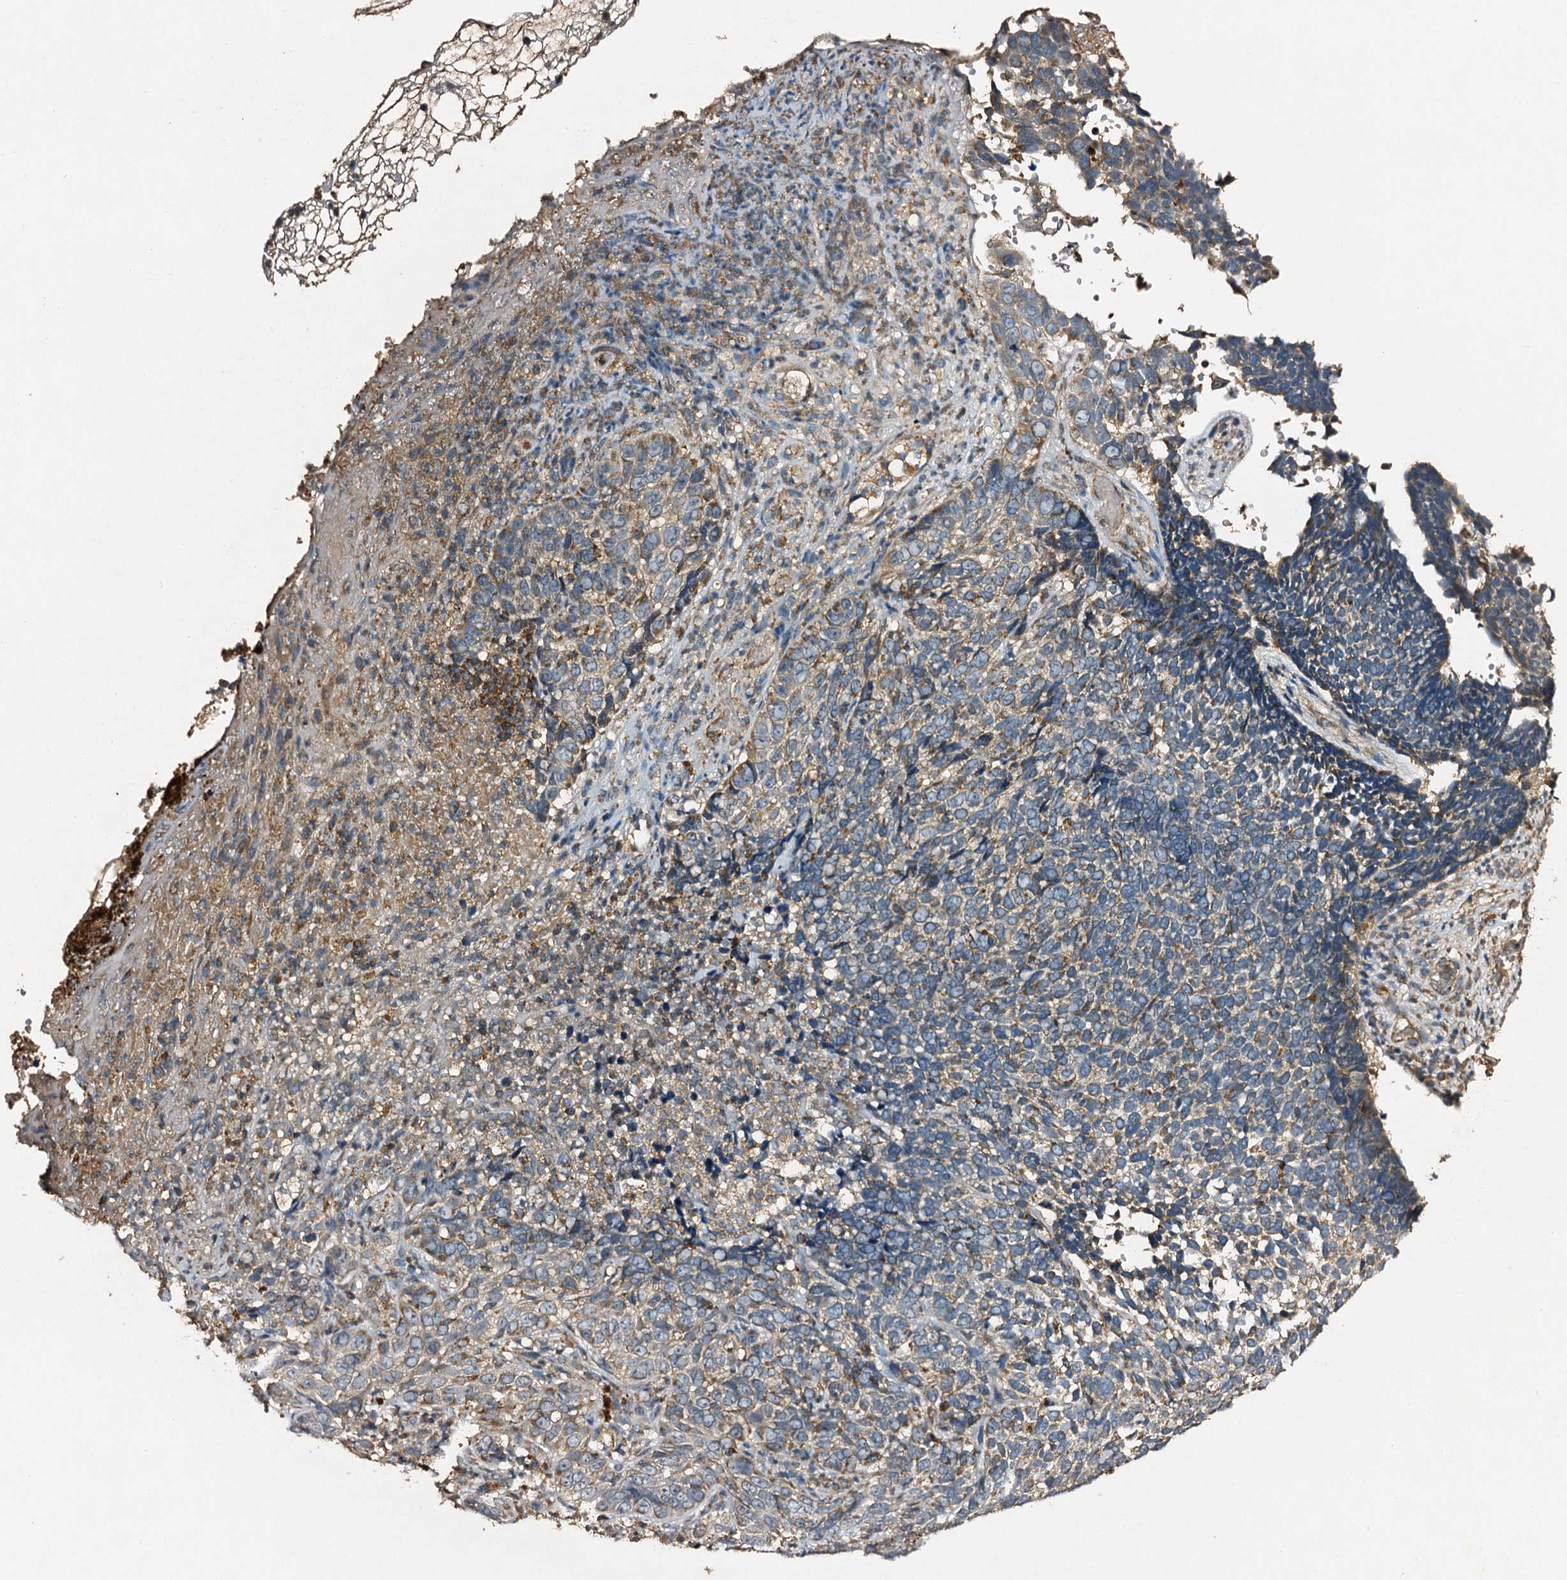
{"staining": {"intensity": "weak", "quantity": ">75%", "location": "cytoplasmic/membranous"}, "tissue": "skin cancer", "cell_type": "Tumor cells", "image_type": "cancer", "snomed": [{"axis": "morphology", "description": "Basal cell carcinoma"}, {"axis": "topography", "description": "Skin"}], "caption": "This is an image of IHC staining of basal cell carcinoma (skin), which shows weak positivity in the cytoplasmic/membranous of tumor cells.", "gene": "NDUFA13", "patient": {"sex": "female", "age": 84}}